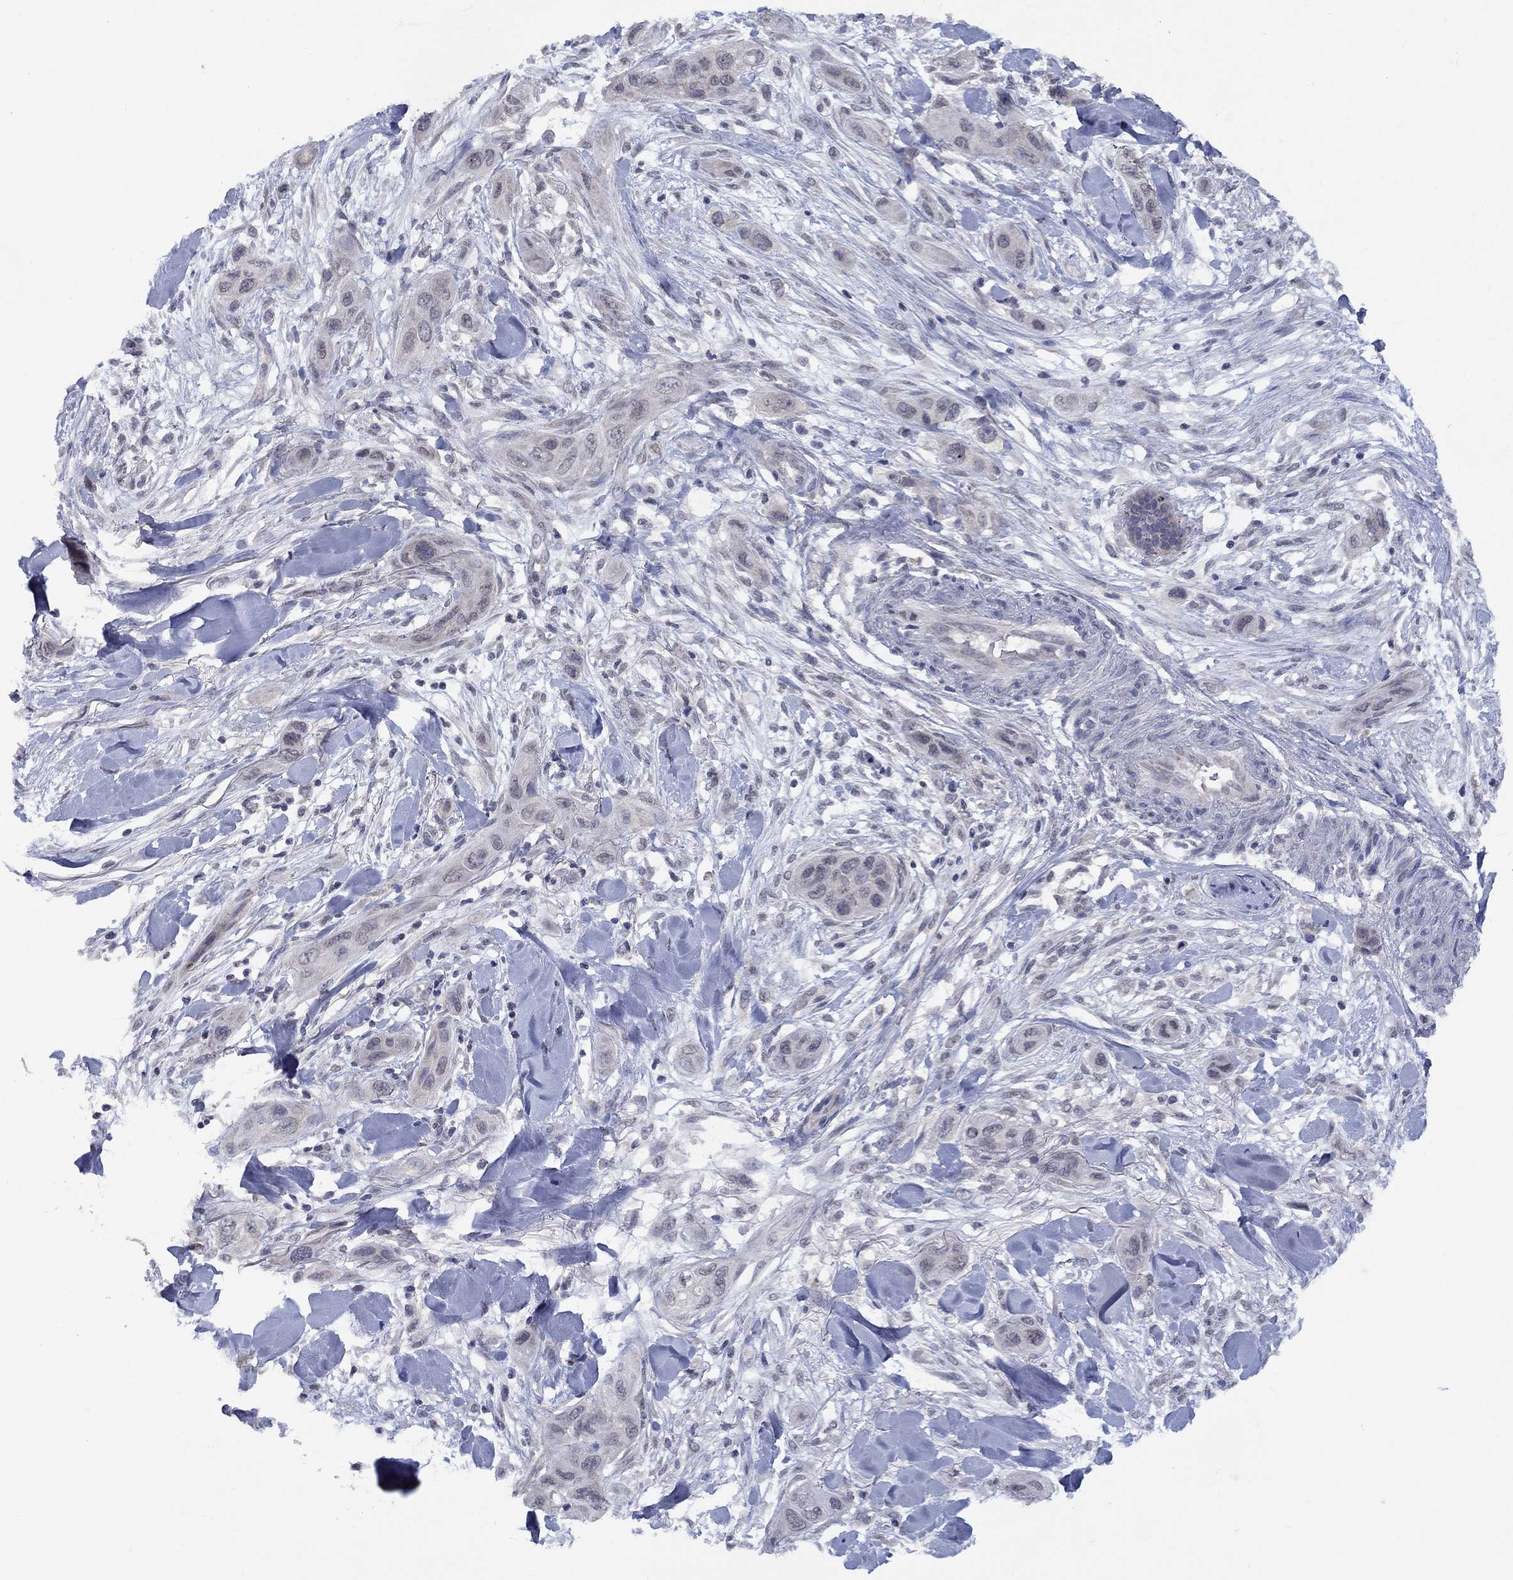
{"staining": {"intensity": "negative", "quantity": "none", "location": "none"}, "tissue": "skin cancer", "cell_type": "Tumor cells", "image_type": "cancer", "snomed": [{"axis": "morphology", "description": "Squamous cell carcinoma, NOS"}, {"axis": "topography", "description": "Skin"}], "caption": "Human skin squamous cell carcinoma stained for a protein using immunohistochemistry (IHC) demonstrates no expression in tumor cells.", "gene": "SPATA33", "patient": {"sex": "male", "age": 78}}